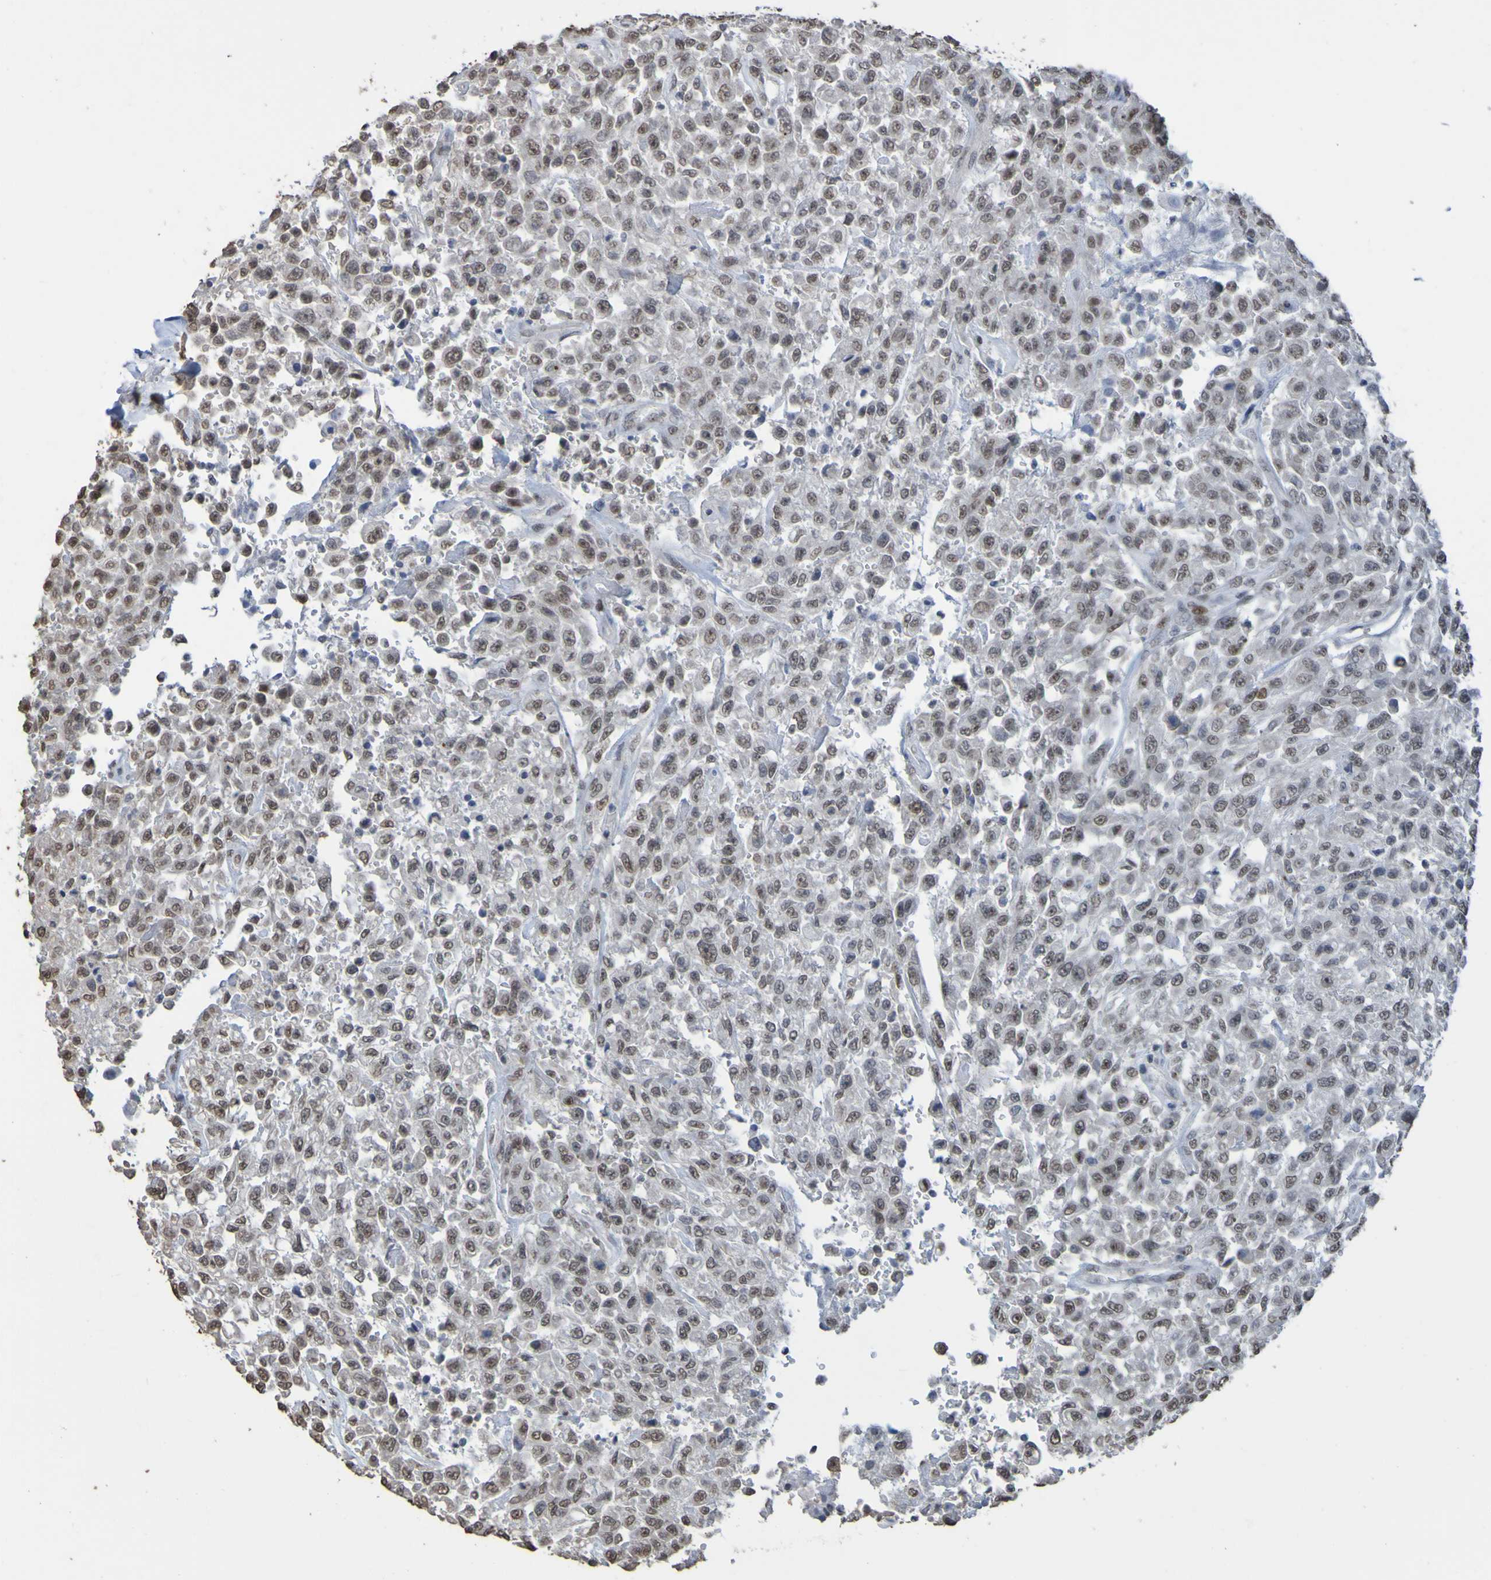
{"staining": {"intensity": "moderate", "quantity": ">75%", "location": "nuclear"}, "tissue": "urothelial cancer", "cell_type": "Tumor cells", "image_type": "cancer", "snomed": [{"axis": "morphology", "description": "Urothelial carcinoma, High grade"}, {"axis": "topography", "description": "Urinary bladder"}], "caption": "IHC of human urothelial cancer exhibits medium levels of moderate nuclear staining in about >75% of tumor cells.", "gene": "ALKBH2", "patient": {"sex": "male", "age": 46}}